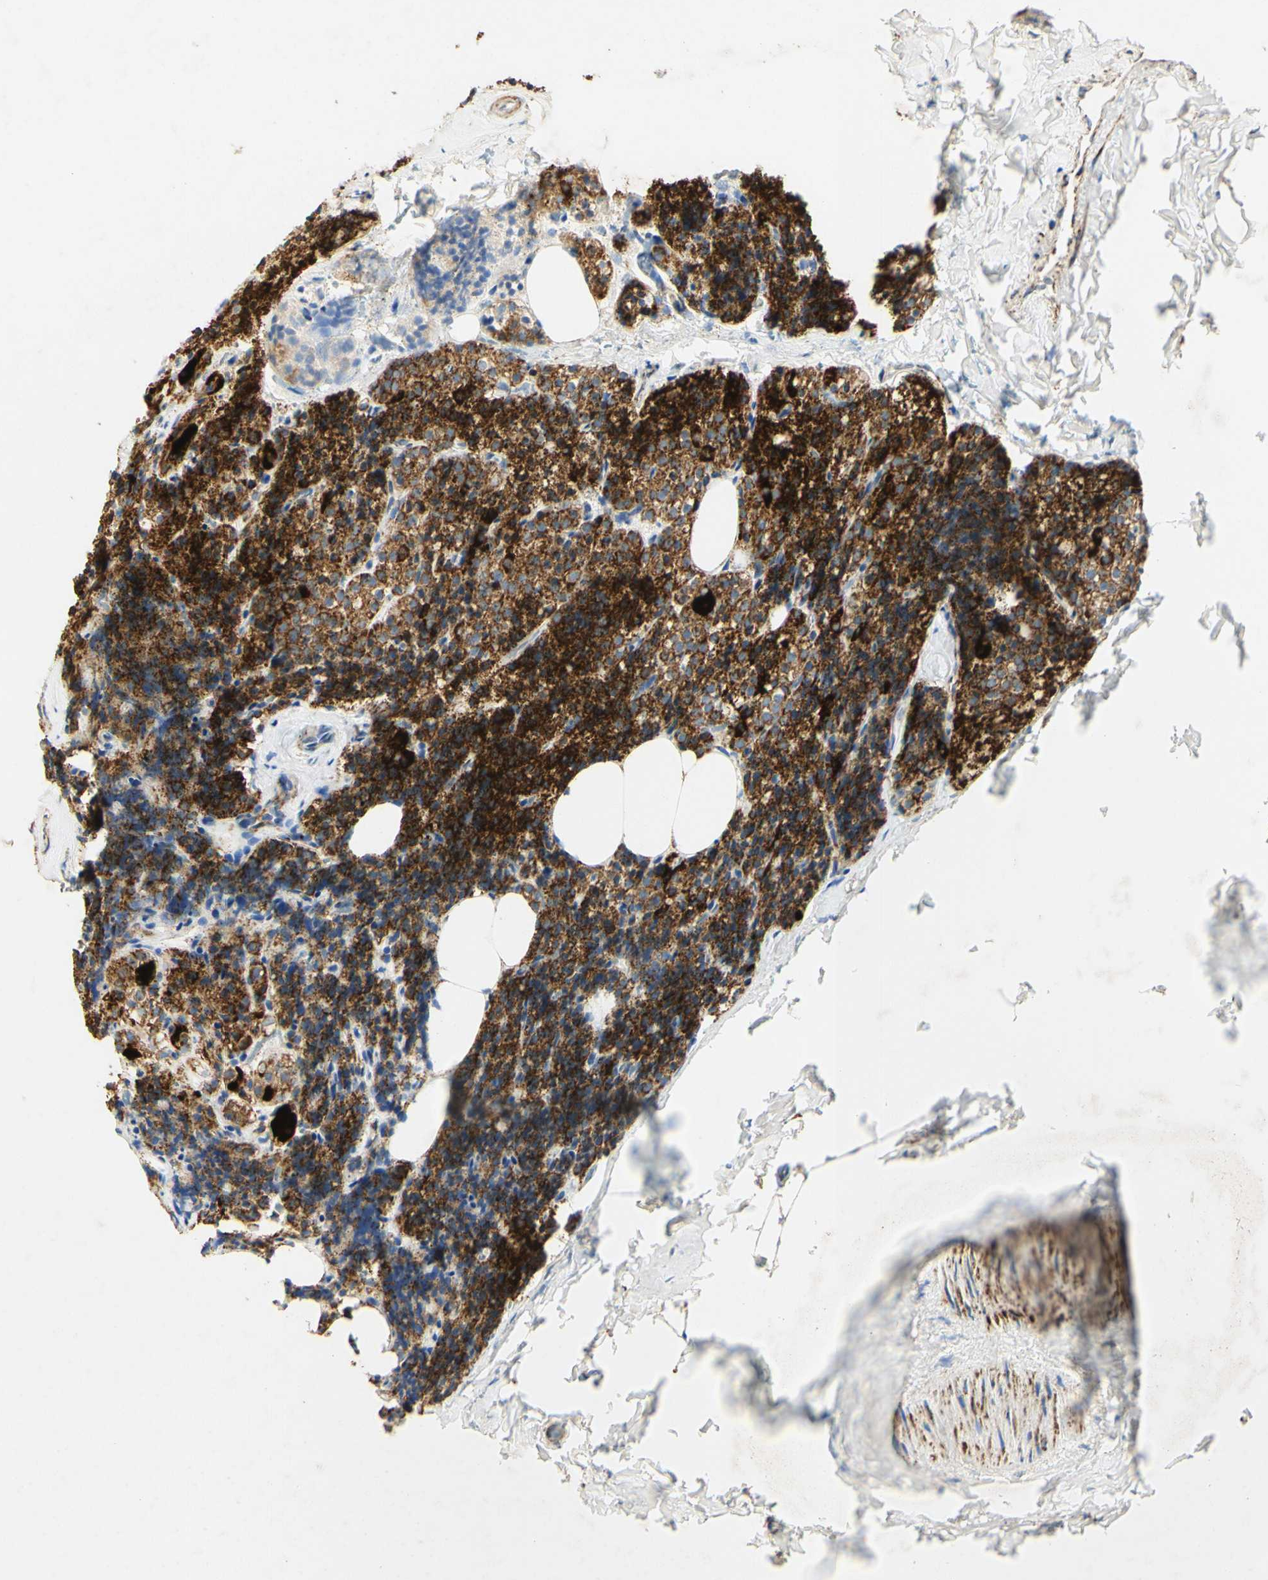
{"staining": {"intensity": "strong", "quantity": ">75%", "location": "cytoplasmic/membranous"}, "tissue": "parathyroid gland", "cell_type": "Glandular cells", "image_type": "normal", "snomed": [{"axis": "morphology", "description": "Normal tissue, NOS"}, {"axis": "morphology", "description": "Atrophy, NOS"}, {"axis": "topography", "description": "Parathyroid gland"}], "caption": "Immunohistochemical staining of unremarkable parathyroid gland exhibits strong cytoplasmic/membranous protein positivity in approximately >75% of glandular cells. Nuclei are stained in blue.", "gene": "OXCT1", "patient": {"sex": "female", "age": 54}}